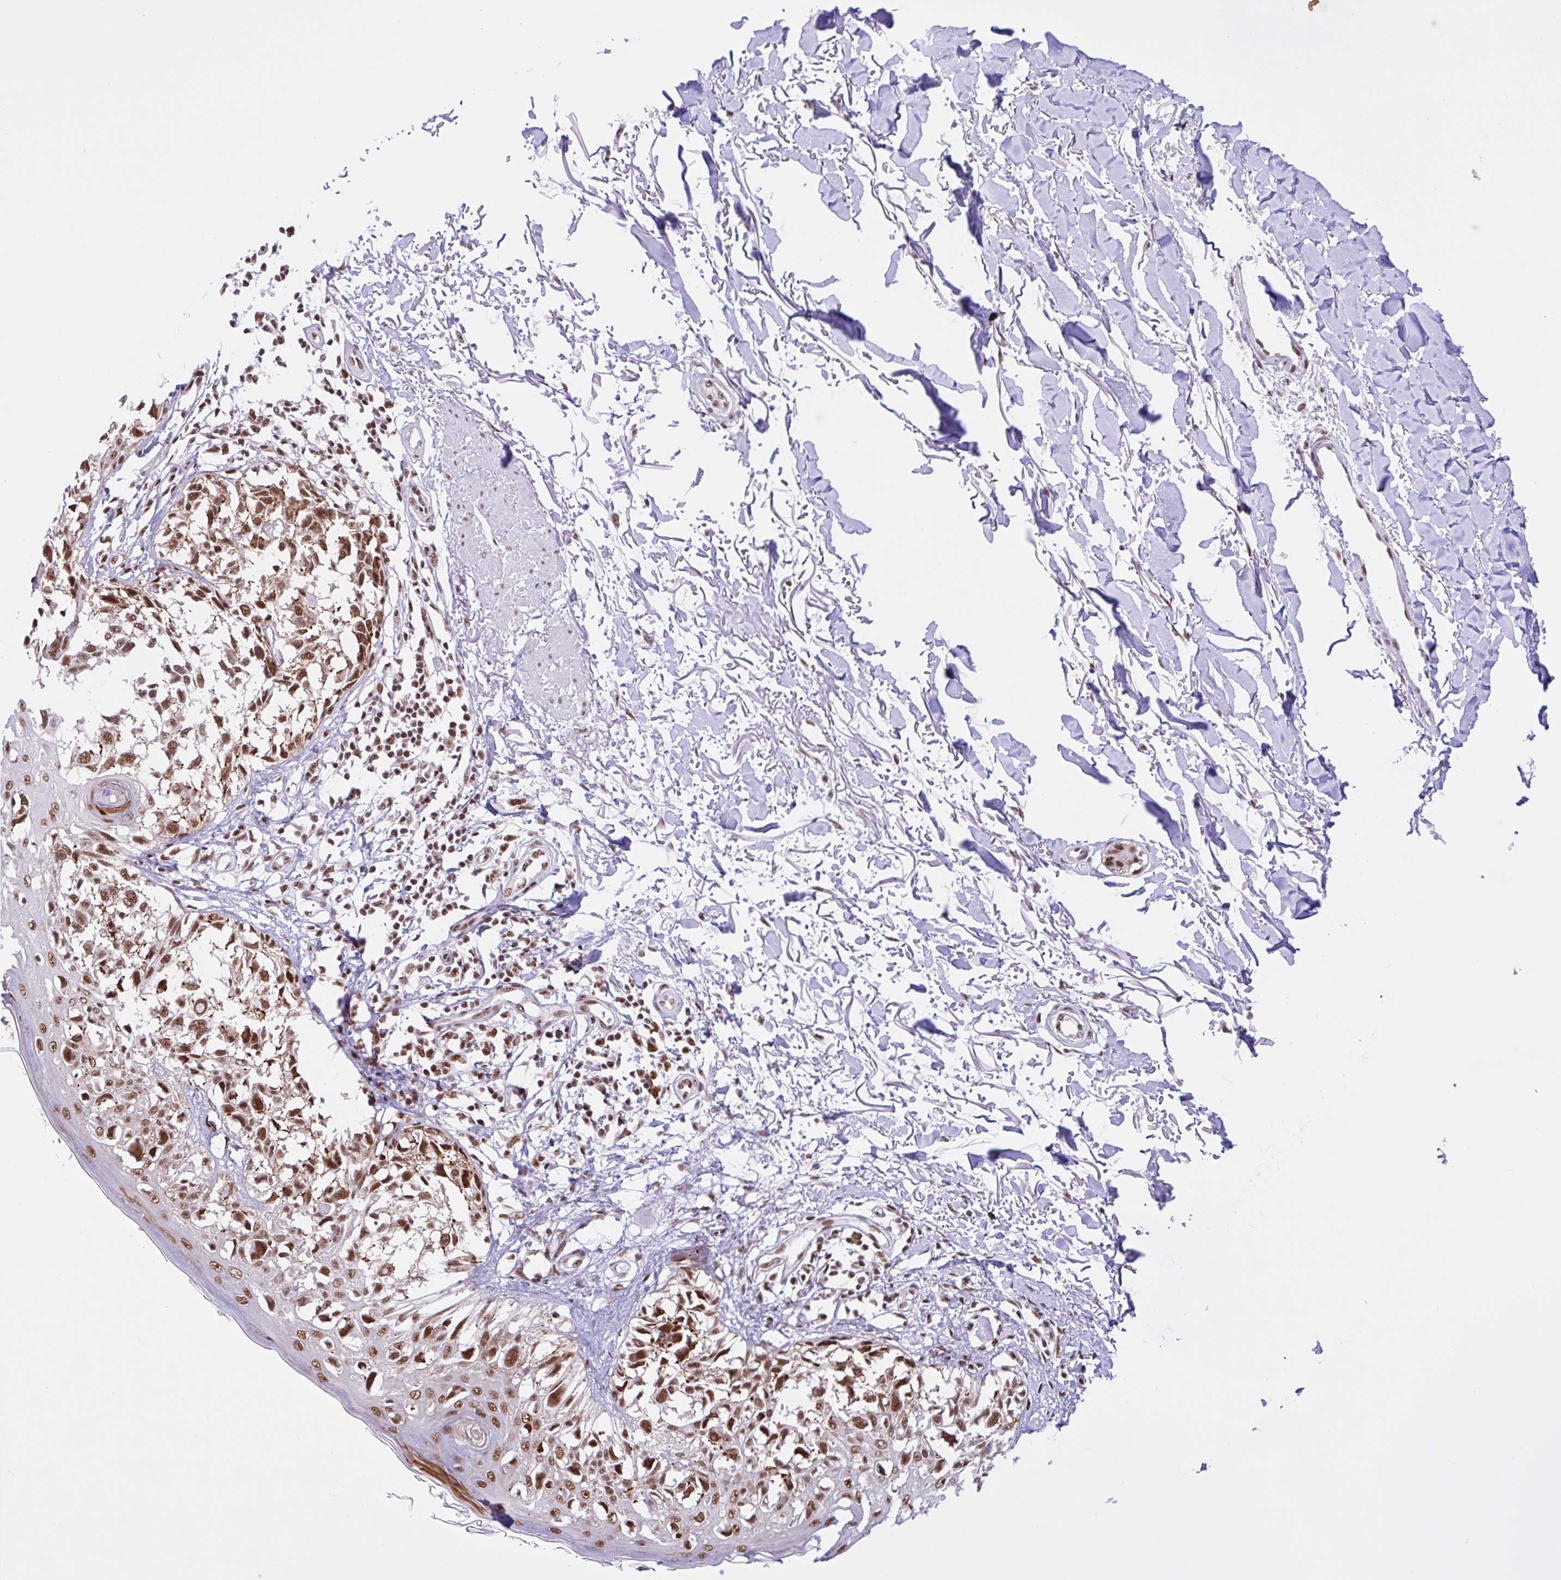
{"staining": {"intensity": "moderate", "quantity": ">75%", "location": "nuclear"}, "tissue": "melanoma", "cell_type": "Tumor cells", "image_type": "cancer", "snomed": [{"axis": "morphology", "description": "Malignant melanoma, NOS"}, {"axis": "topography", "description": "Skin"}], "caption": "High-power microscopy captured an immunohistochemistry (IHC) histopathology image of melanoma, revealing moderate nuclear staining in approximately >75% of tumor cells.", "gene": "CCDC12", "patient": {"sex": "male", "age": 73}}